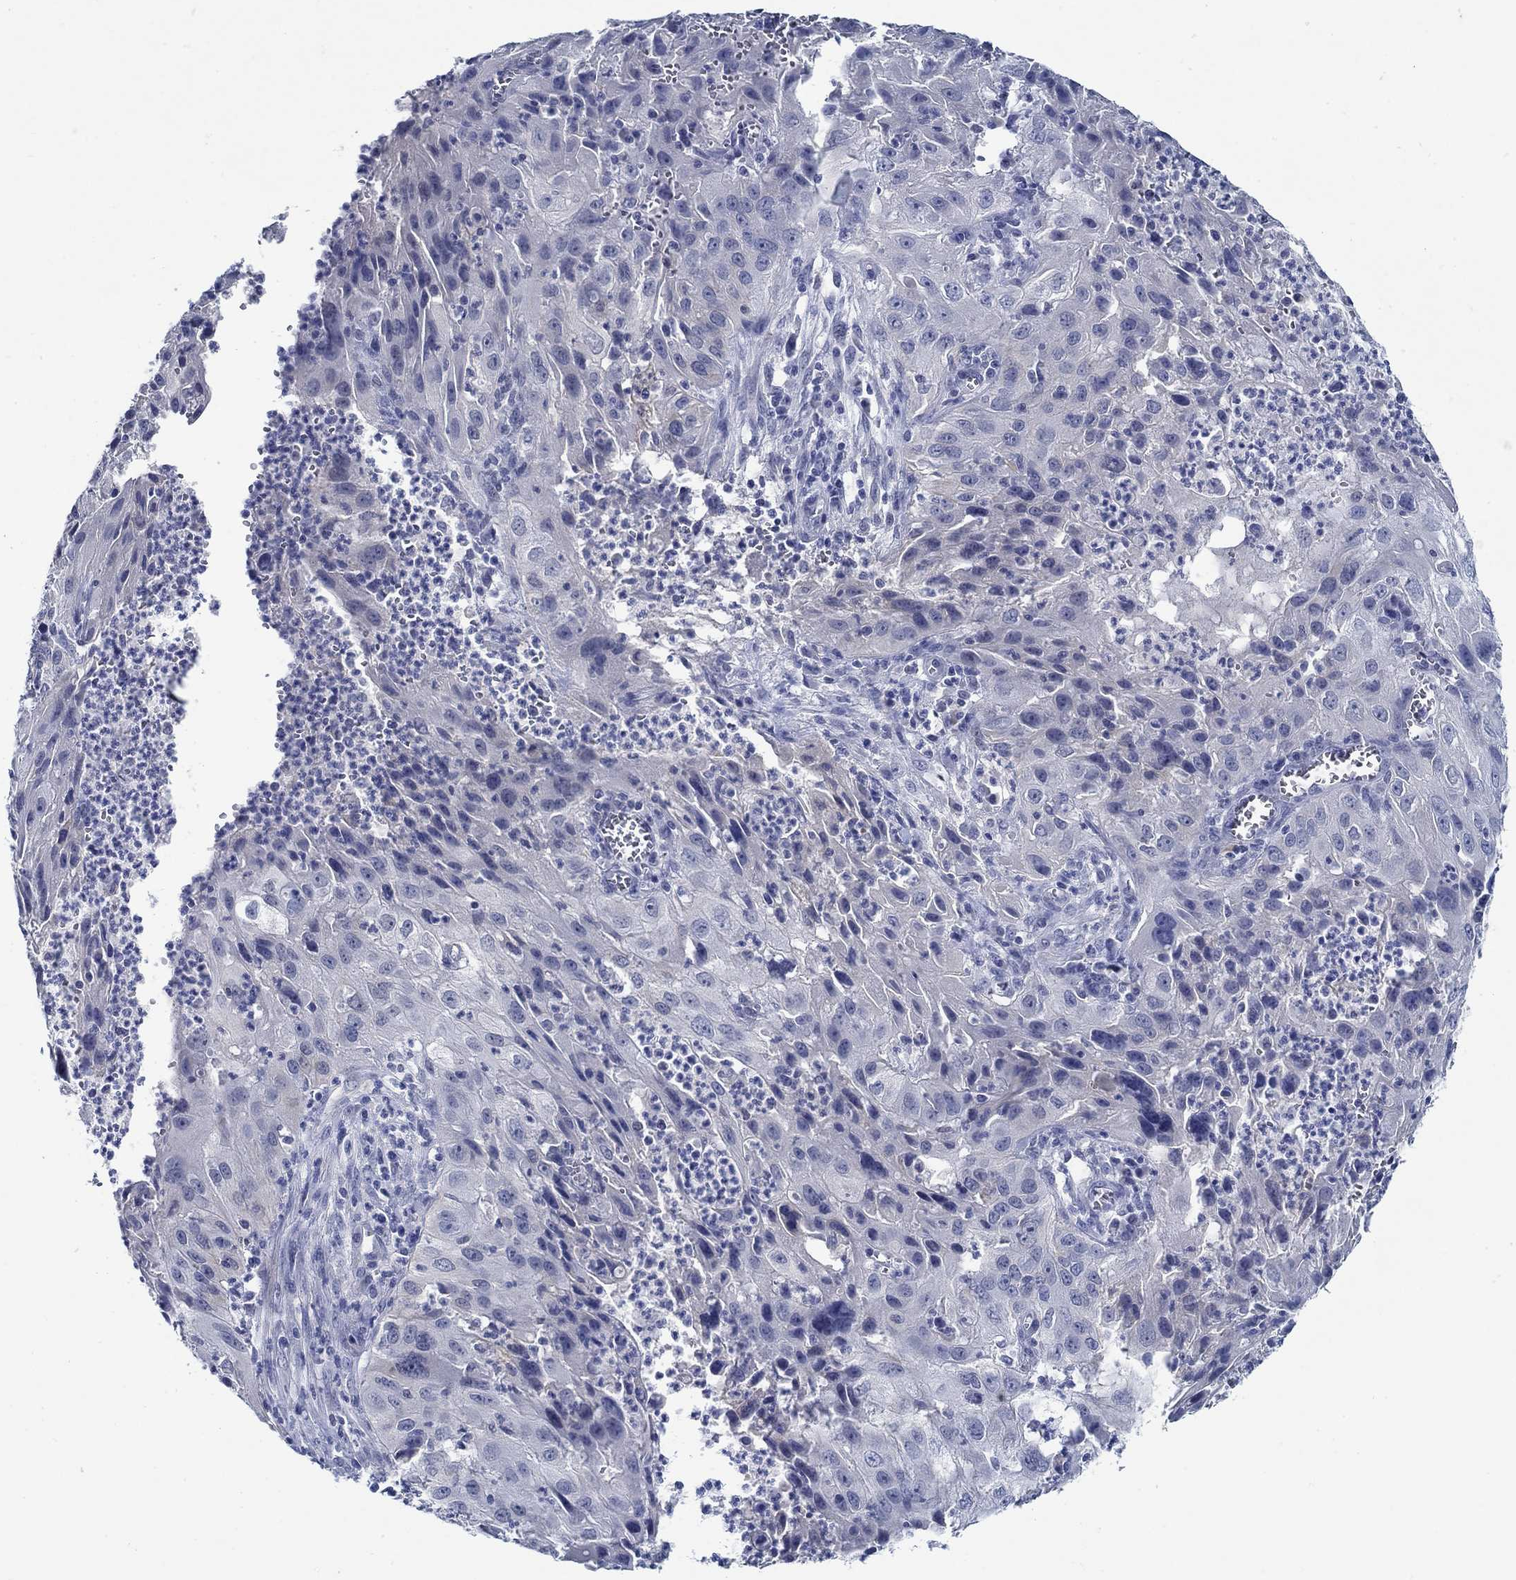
{"staining": {"intensity": "negative", "quantity": "none", "location": "none"}, "tissue": "cervical cancer", "cell_type": "Tumor cells", "image_type": "cancer", "snomed": [{"axis": "morphology", "description": "Squamous cell carcinoma, NOS"}, {"axis": "topography", "description": "Cervix"}], "caption": "Human cervical cancer stained for a protein using IHC shows no staining in tumor cells.", "gene": "MC2R", "patient": {"sex": "female", "age": 32}}